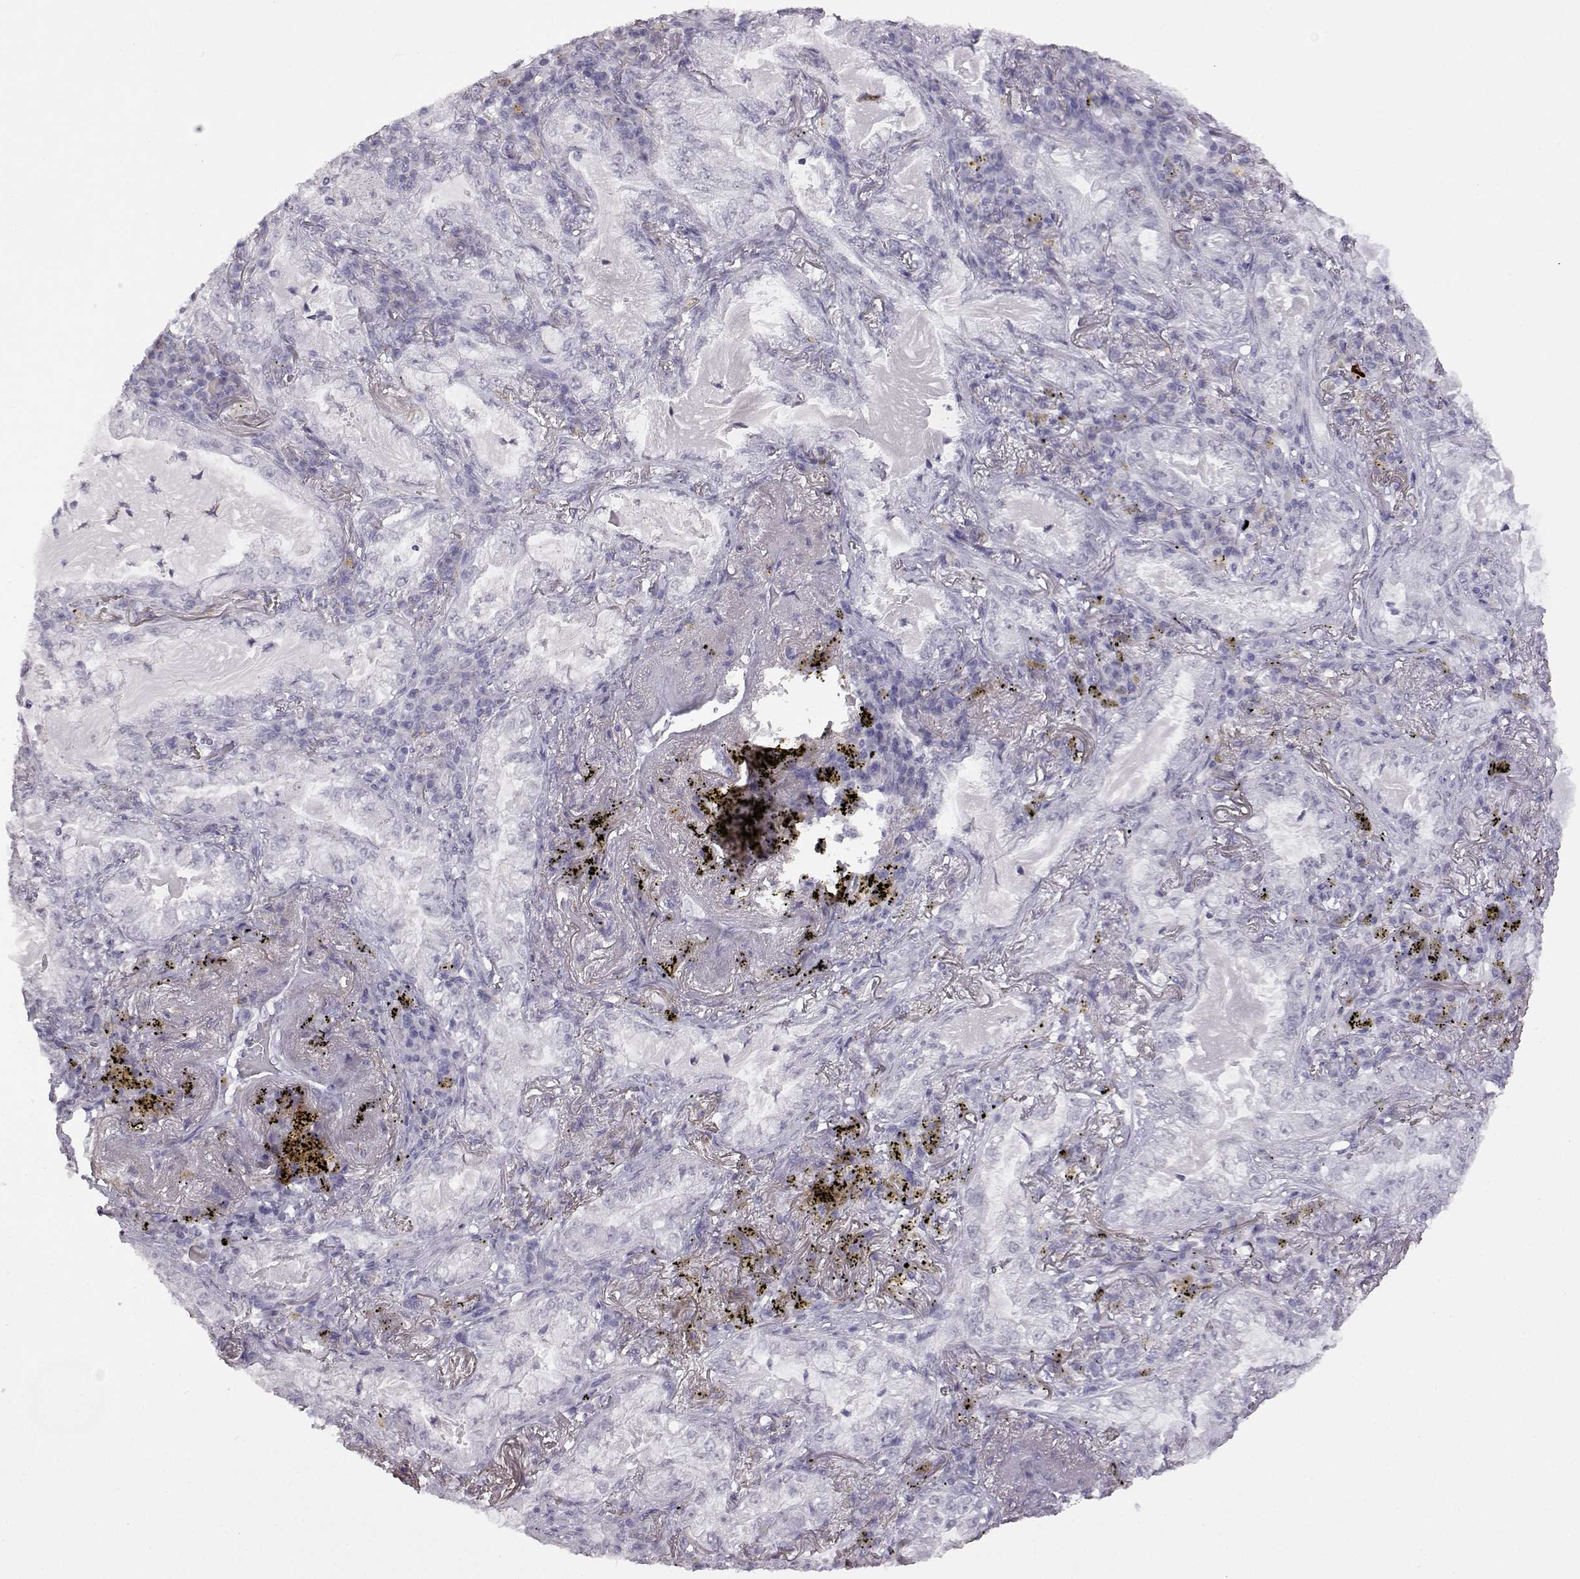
{"staining": {"intensity": "negative", "quantity": "none", "location": "none"}, "tissue": "lung cancer", "cell_type": "Tumor cells", "image_type": "cancer", "snomed": [{"axis": "morphology", "description": "Adenocarcinoma, NOS"}, {"axis": "topography", "description": "Lung"}], "caption": "This is a photomicrograph of IHC staining of lung cancer, which shows no positivity in tumor cells.", "gene": "VGF", "patient": {"sex": "female", "age": 73}}